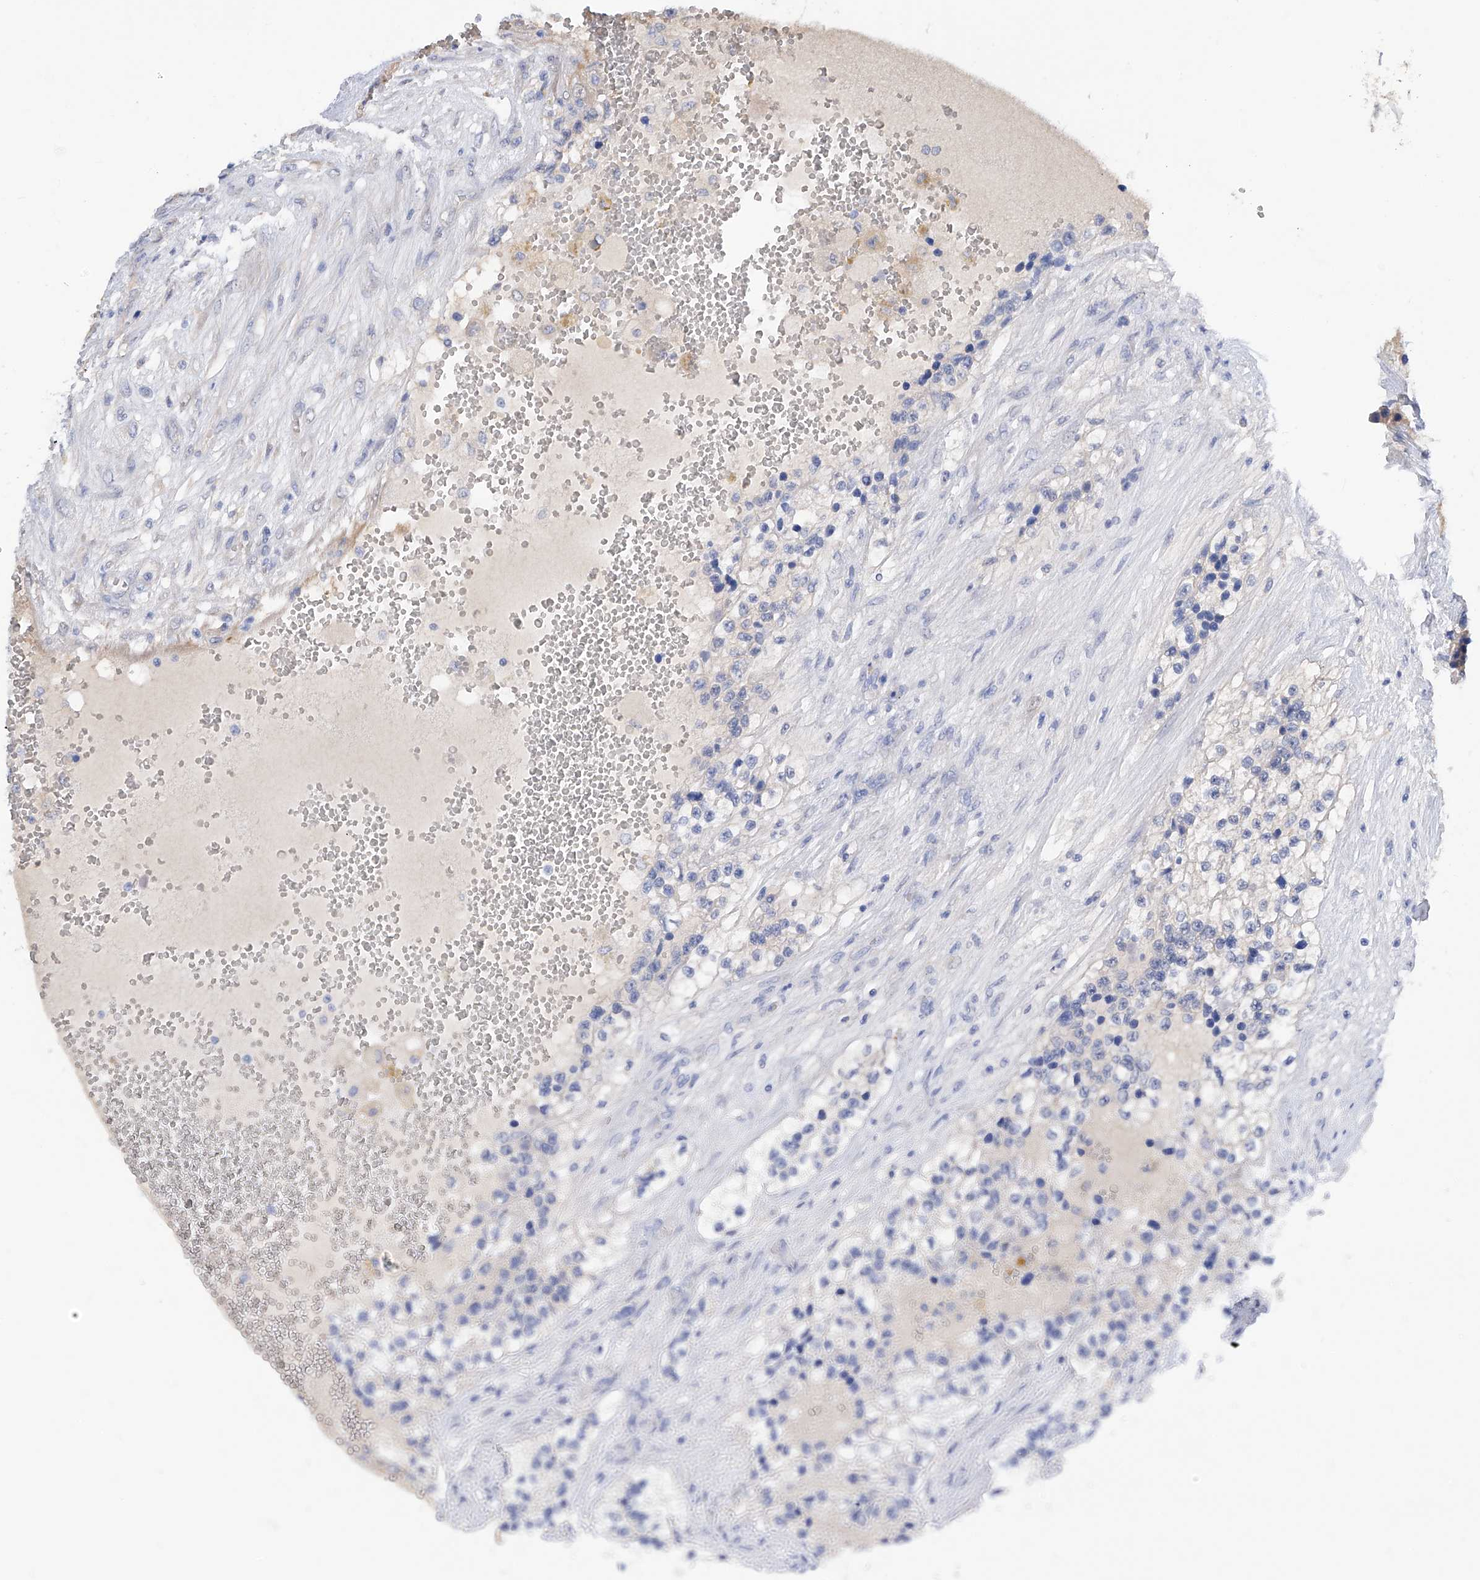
{"staining": {"intensity": "negative", "quantity": "none", "location": "none"}, "tissue": "renal cancer", "cell_type": "Tumor cells", "image_type": "cancer", "snomed": [{"axis": "morphology", "description": "Adenocarcinoma, NOS"}, {"axis": "topography", "description": "Kidney"}], "caption": "Tumor cells are negative for brown protein staining in renal adenocarcinoma.", "gene": "PGM3", "patient": {"sex": "female", "age": 57}}